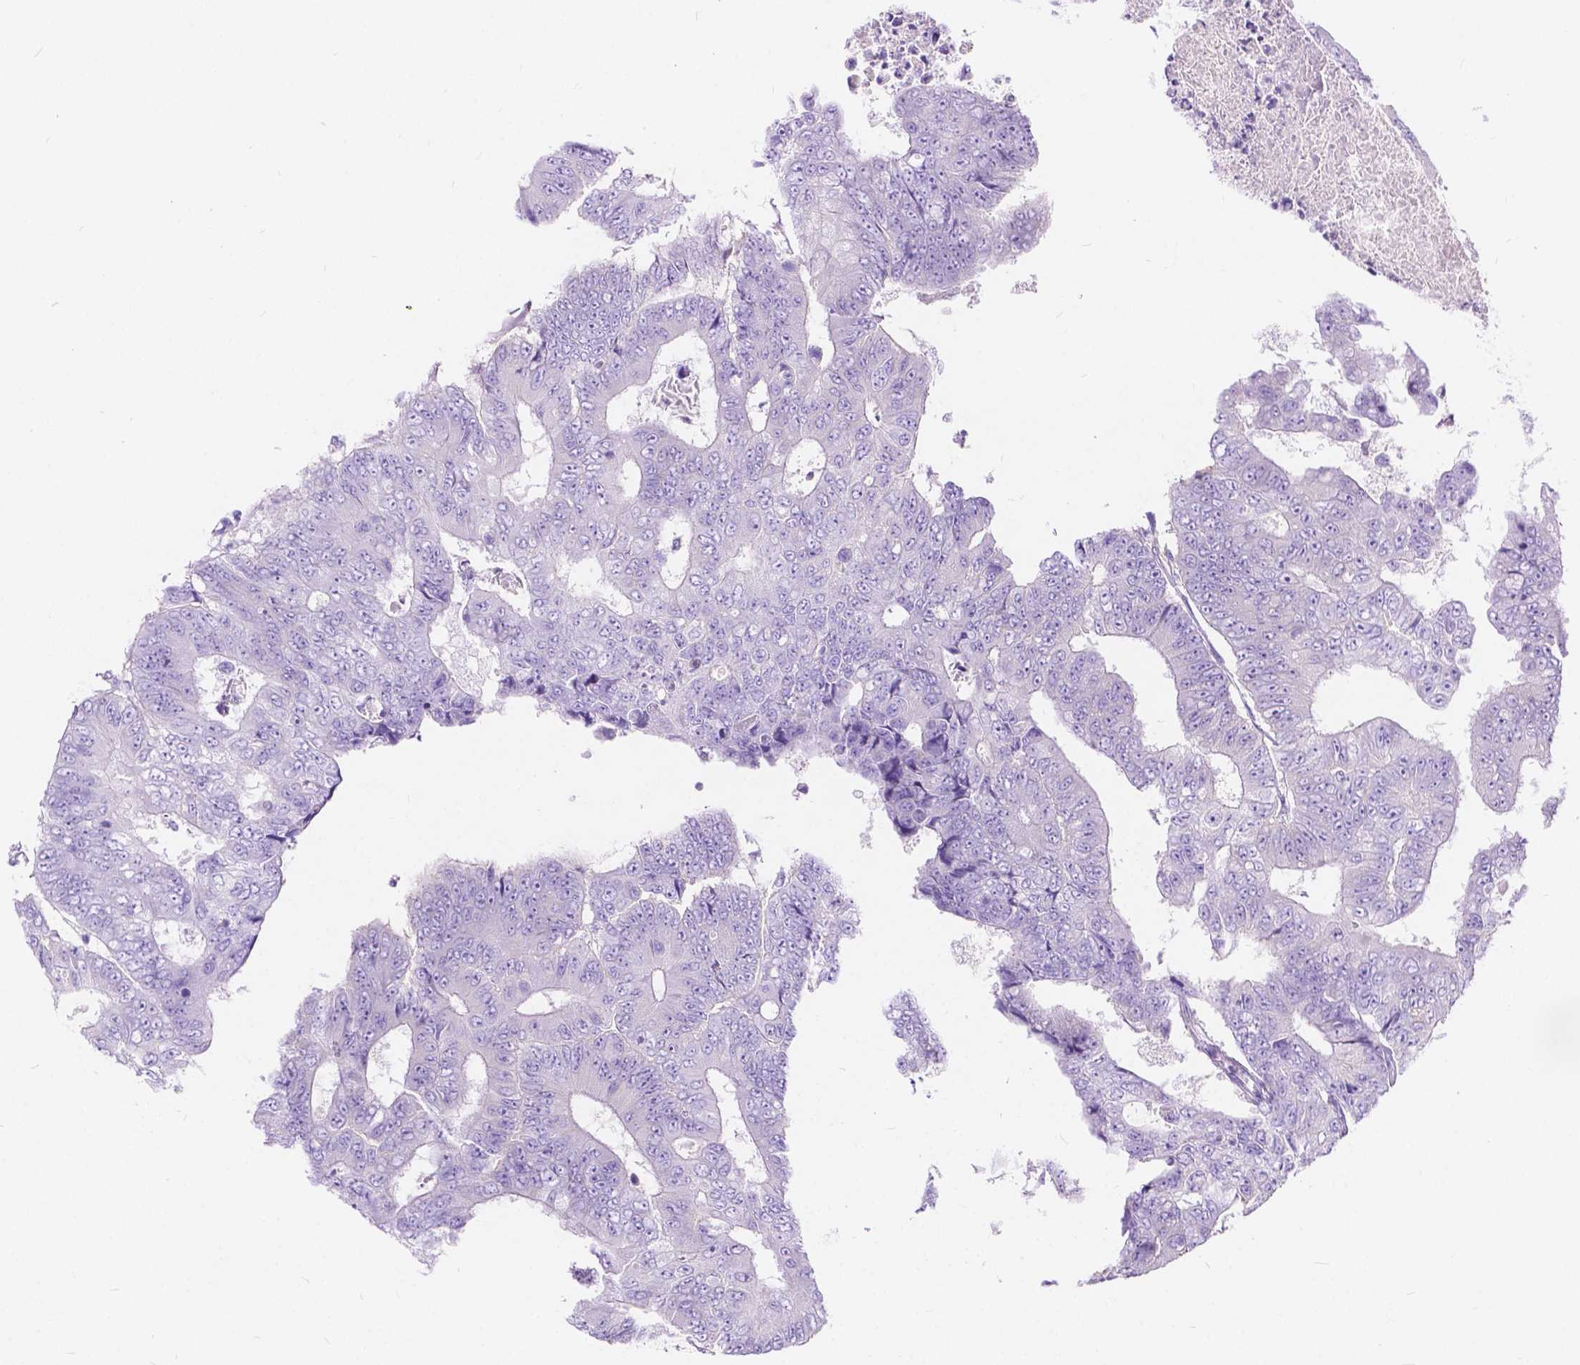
{"staining": {"intensity": "negative", "quantity": "none", "location": "none"}, "tissue": "colorectal cancer", "cell_type": "Tumor cells", "image_type": "cancer", "snomed": [{"axis": "morphology", "description": "Adenocarcinoma, NOS"}, {"axis": "topography", "description": "Colon"}], "caption": "This photomicrograph is of colorectal cancer (adenocarcinoma) stained with immunohistochemistry (IHC) to label a protein in brown with the nuclei are counter-stained blue. There is no staining in tumor cells.", "gene": "CHRM1", "patient": {"sex": "female", "age": 48}}